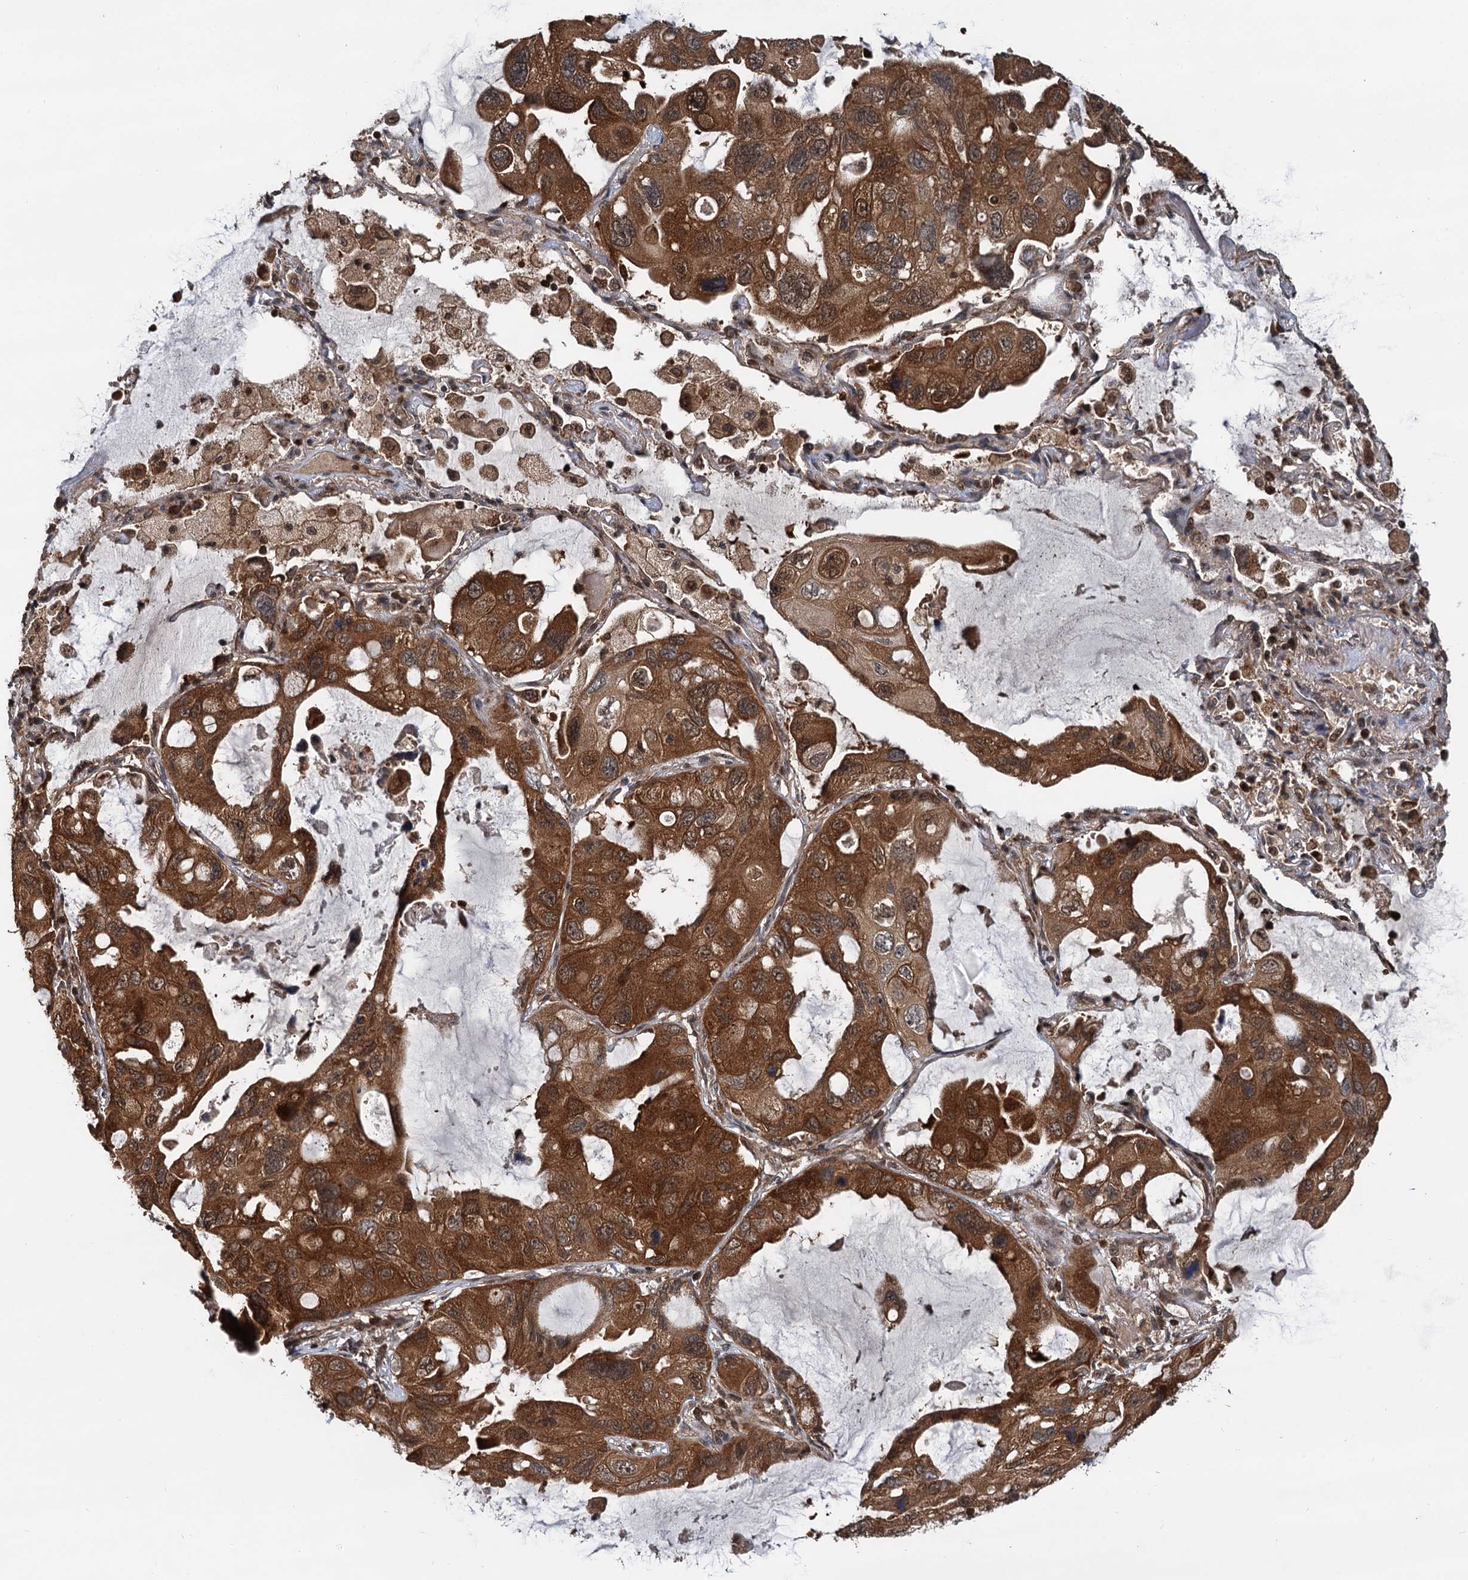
{"staining": {"intensity": "strong", "quantity": ">75%", "location": "cytoplasmic/membranous,nuclear"}, "tissue": "lung cancer", "cell_type": "Tumor cells", "image_type": "cancer", "snomed": [{"axis": "morphology", "description": "Squamous cell carcinoma, NOS"}, {"axis": "topography", "description": "Lung"}], "caption": "Tumor cells exhibit high levels of strong cytoplasmic/membranous and nuclear staining in about >75% of cells in lung cancer. (IHC, brightfield microscopy, high magnification).", "gene": "STUB1", "patient": {"sex": "female", "age": 73}}